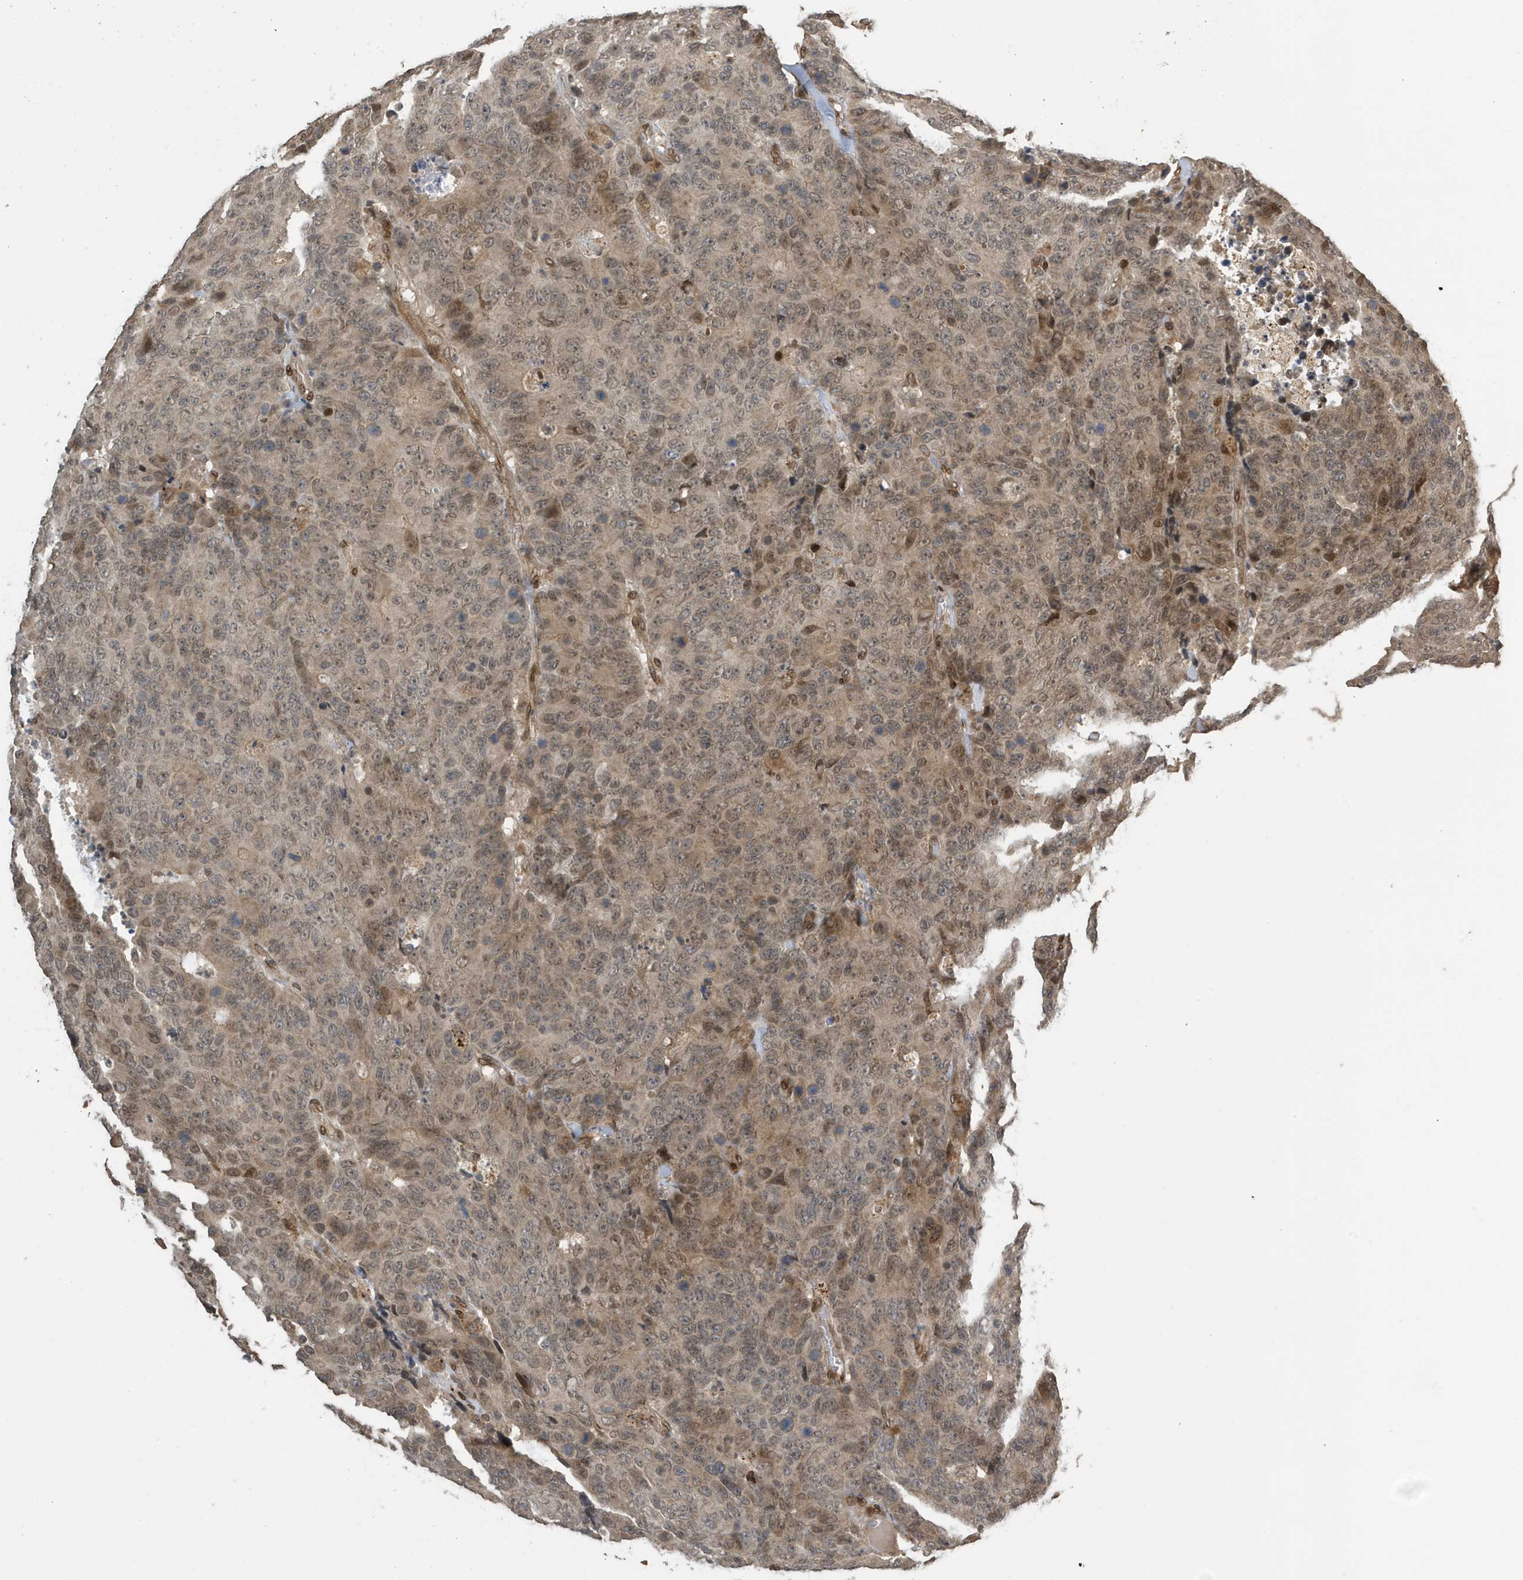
{"staining": {"intensity": "weak", "quantity": "25%-75%", "location": "cytoplasmic/membranous,nuclear"}, "tissue": "colorectal cancer", "cell_type": "Tumor cells", "image_type": "cancer", "snomed": [{"axis": "morphology", "description": "Adenocarcinoma, NOS"}, {"axis": "topography", "description": "Colon"}], "caption": "This histopathology image demonstrates IHC staining of colorectal cancer, with low weak cytoplasmic/membranous and nuclear staining in about 25%-75% of tumor cells.", "gene": "DUSP18", "patient": {"sex": "female", "age": 86}}